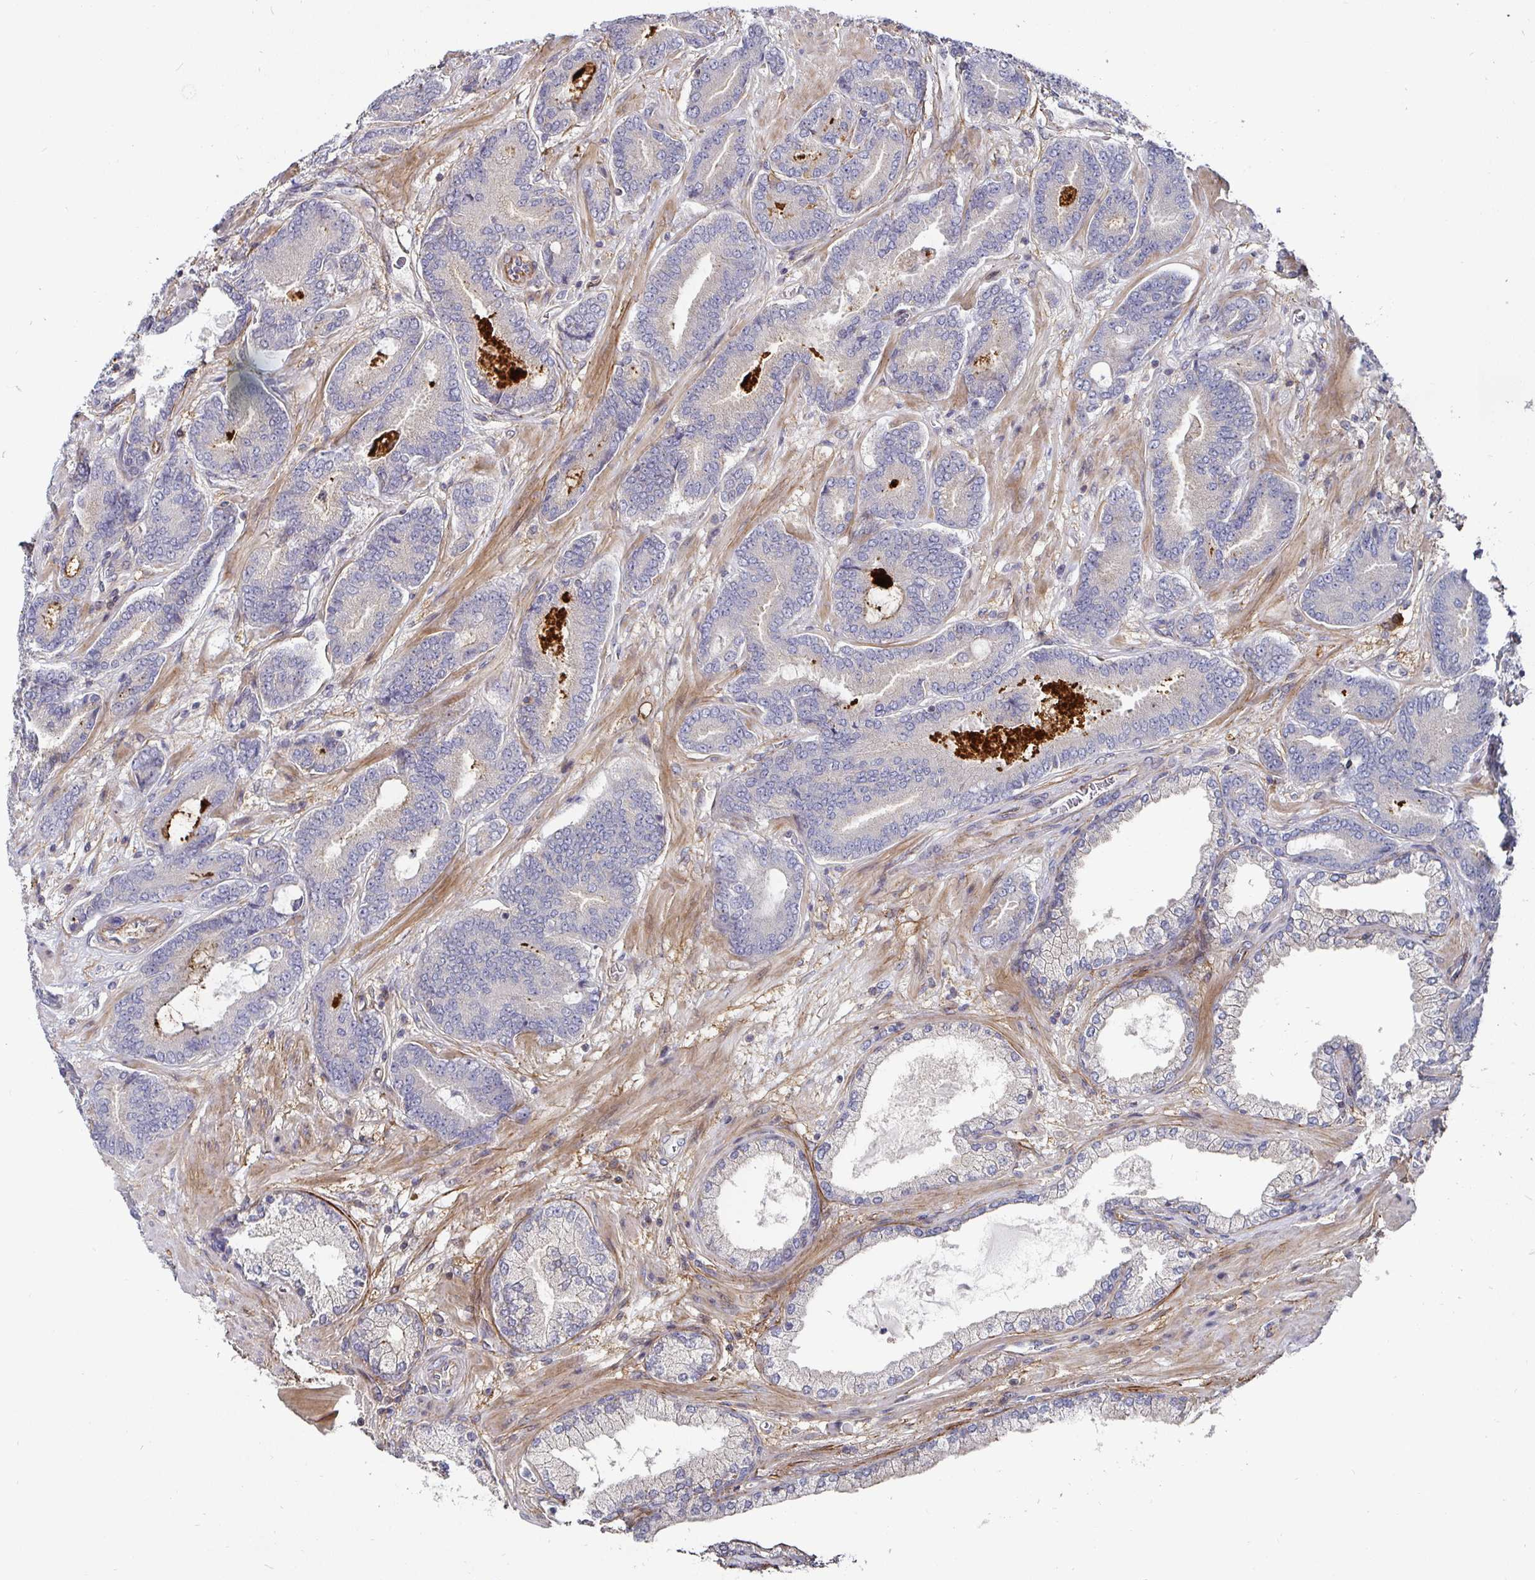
{"staining": {"intensity": "negative", "quantity": "none", "location": "none"}, "tissue": "prostate cancer", "cell_type": "Tumor cells", "image_type": "cancer", "snomed": [{"axis": "morphology", "description": "Adenocarcinoma, High grade"}, {"axis": "topography", "description": "Prostate"}], "caption": "Tumor cells show no significant protein positivity in high-grade adenocarcinoma (prostate).", "gene": "GJA4", "patient": {"sex": "male", "age": 62}}